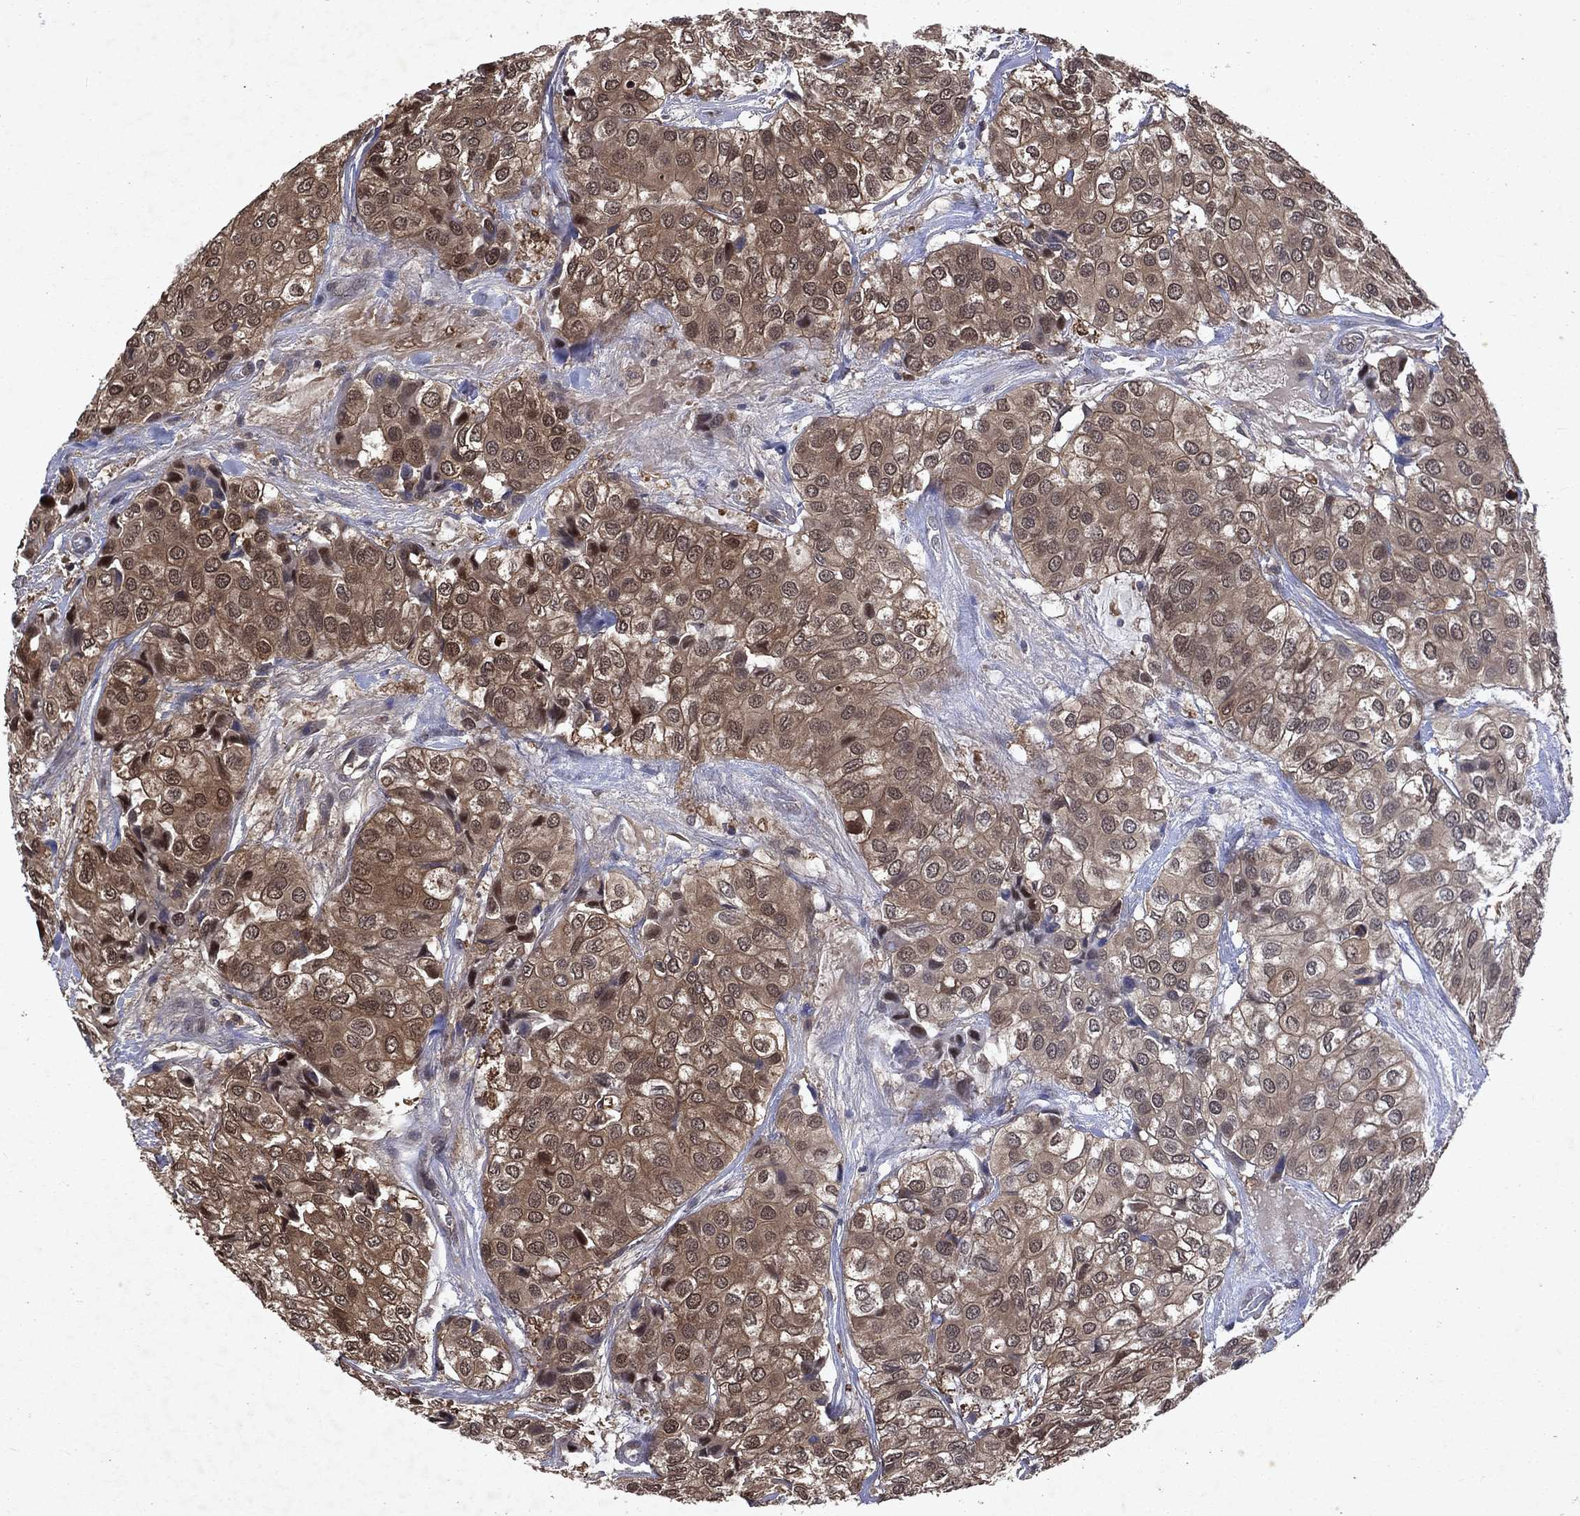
{"staining": {"intensity": "moderate", "quantity": "25%-75%", "location": "cytoplasmic/membranous"}, "tissue": "urothelial cancer", "cell_type": "Tumor cells", "image_type": "cancer", "snomed": [{"axis": "morphology", "description": "Urothelial carcinoma, High grade"}, {"axis": "topography", "description": "Urinary bladder"}], "caption": "A brown stain shows moderate cytoplasmic/membranous staining of a protein in human high-grade urothelial carcinoma tumor cells.", "gene": "MTAP", "patient": {"sex": "male", "age": 73}}